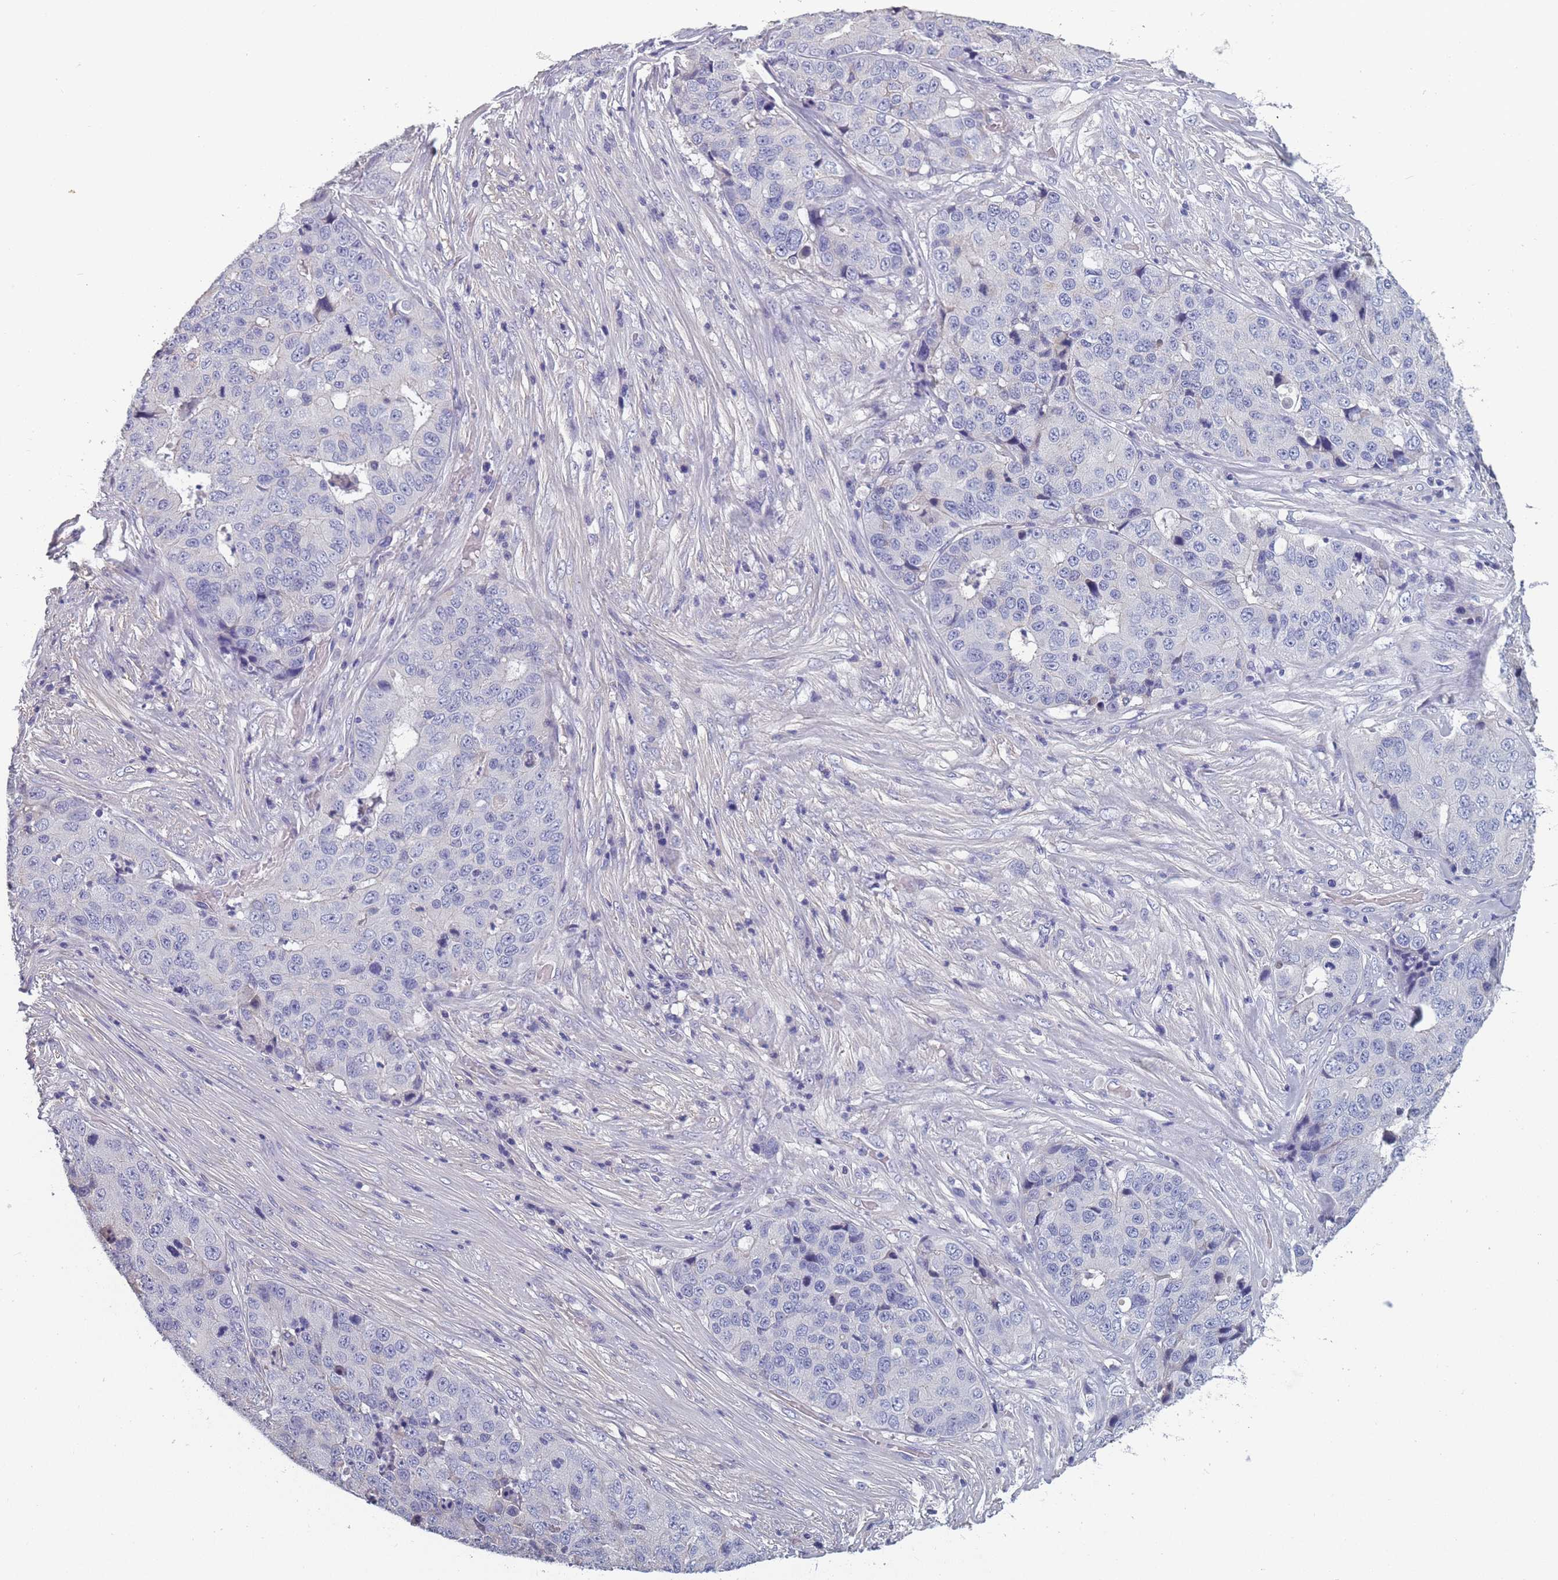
{"staining": {"intensity": "negative", "quantity": "none", "location": "none"}, "tissue": "stomach cancer", "cell_type": "Tumor cells", "image_type": "cancer", "snomed": [{"axis": "morphology", "description": "Adenocarcinoma, NOS"}, {"axis": "topography", "description": "Stomach"}], "caption": "Photomicrograph shows no protein staining in tumor cells of stomach adenocarcinoma tissue.", "gene": "OR4C5", "patient": {"sex": "male", "age": 71}}